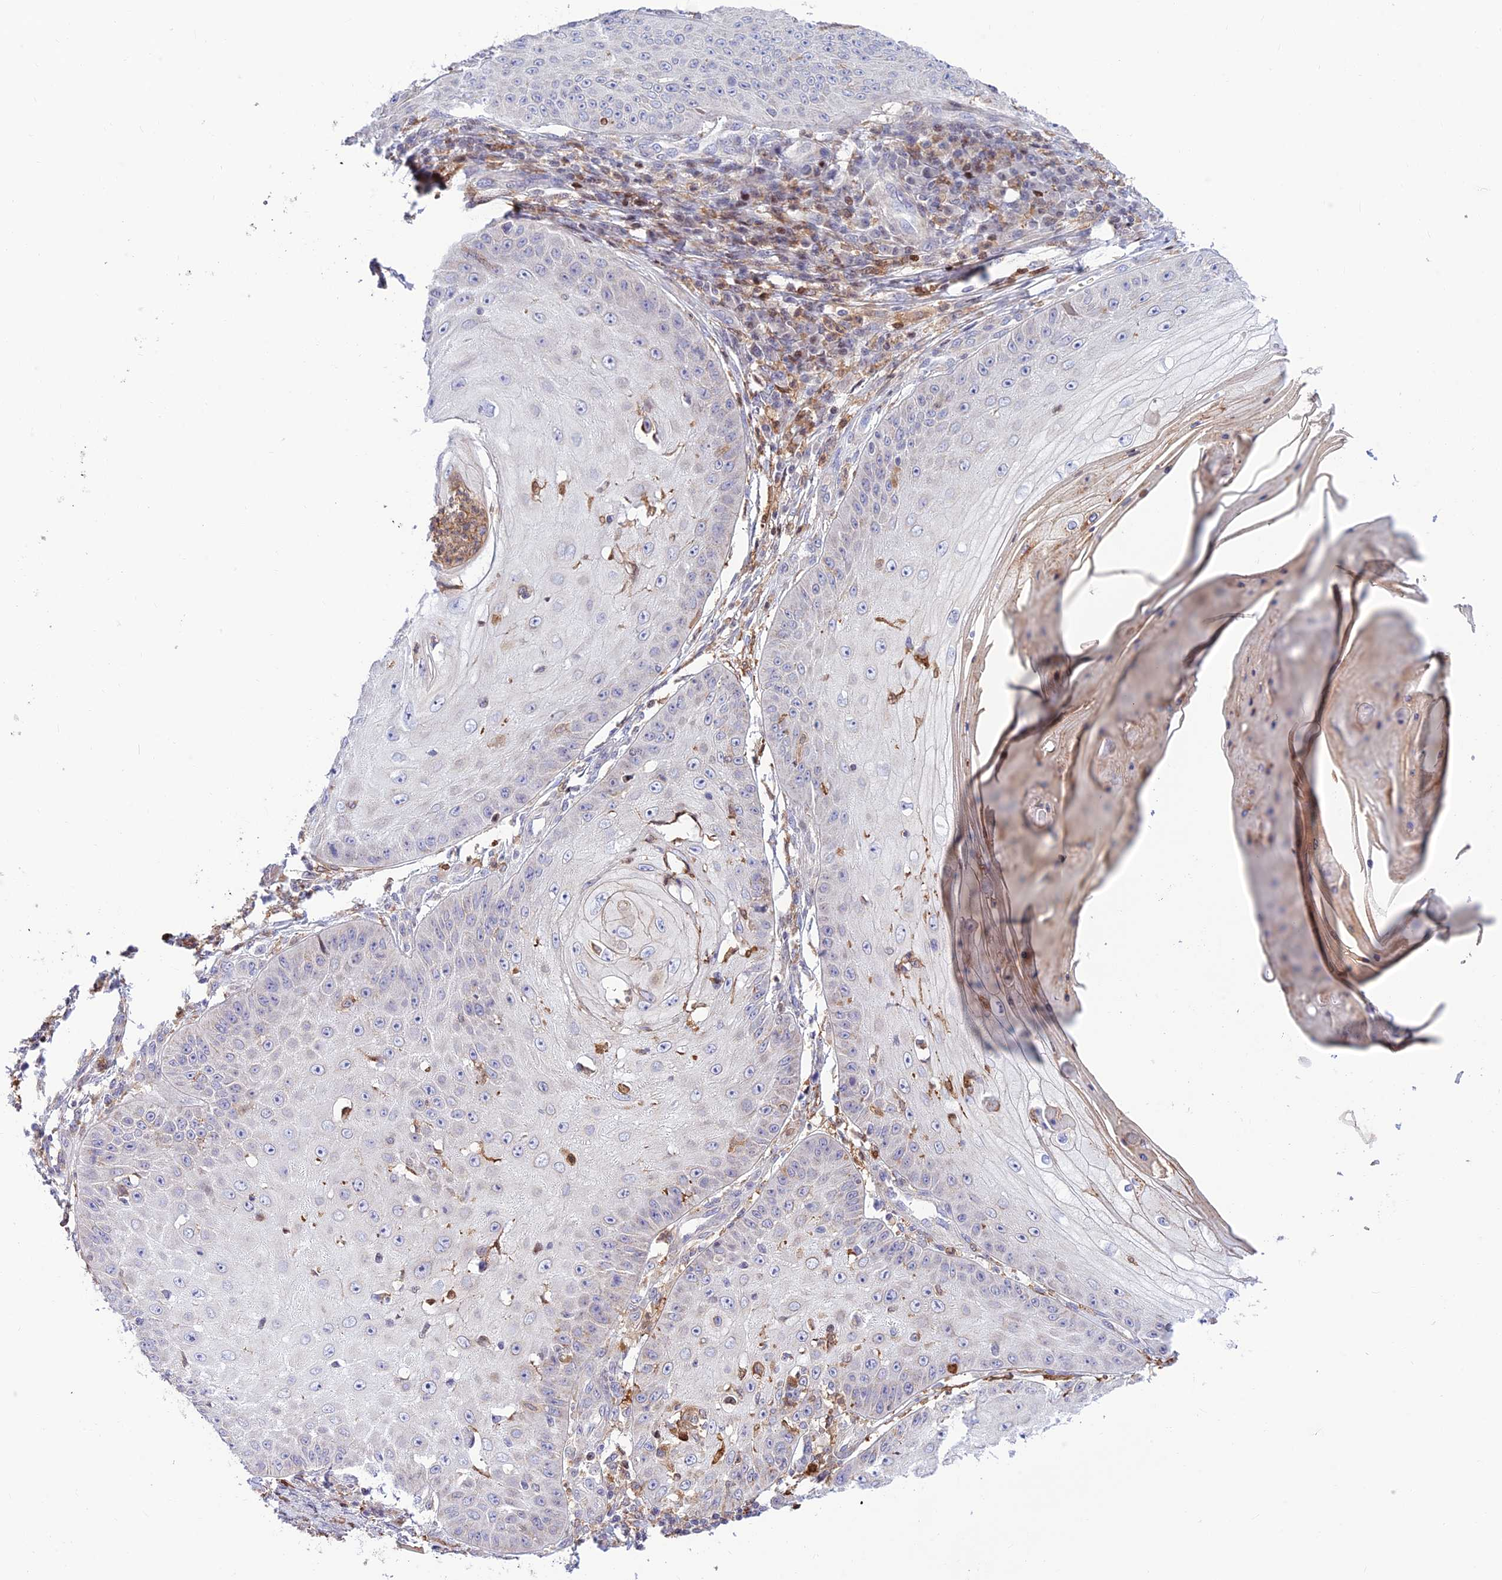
{"staining": {"intensity": "negative", "quantity": "none", "location": "none"}, "tissue": "skin cancer", "cell_type": "Tumor cells", "image_type": "cancer", "snomed": [{"axis": "morphology", "description": "Squamous cell carcinoma, NOS"}, {"axis": "topography", "description": "Skin"}], "caption": "Immunohistochemical staining of human skin cancer exhibits no significant staining in tumor cells.", "gene": "FAM186B", "patient": {"sex": "male", "age": 70}}